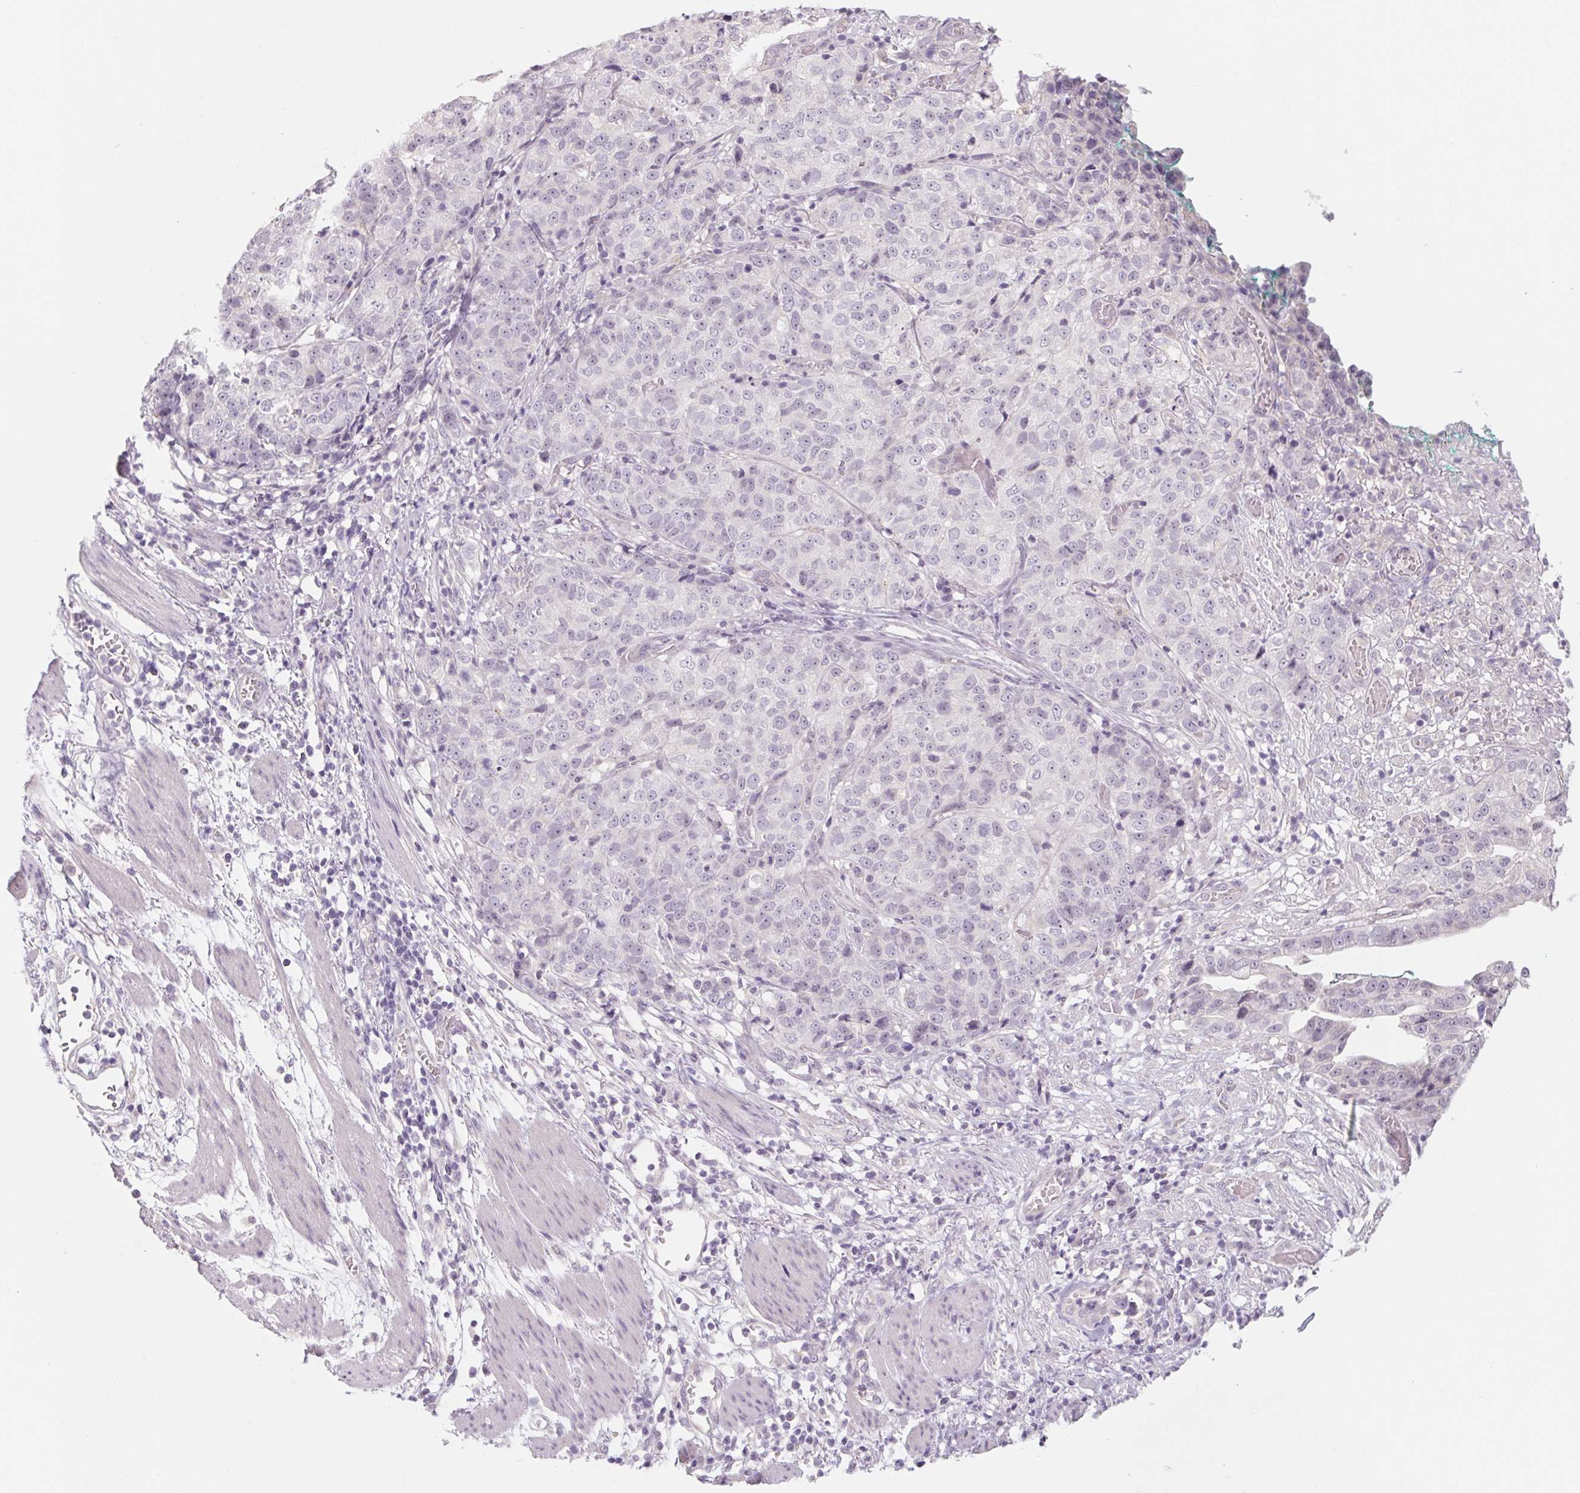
{"staining": {"intensity": "negative", "quantity": "none", "location": "none"}, "tissue": "stomach cancer", "cell_type": "Tumor cells", "image_type": "cancer", "snomed": [{"axis": "morphology", "description": "Adenocarcinoma, NOS"}, {"axis": "topography", "description": "Stomach, upper"}], "caption": "There is no significant positivity in tumor cells of stomach cancer (adenocarcinoma).", "gene": "POU1F1", "patient": {"sex": "female", "age": 67}}